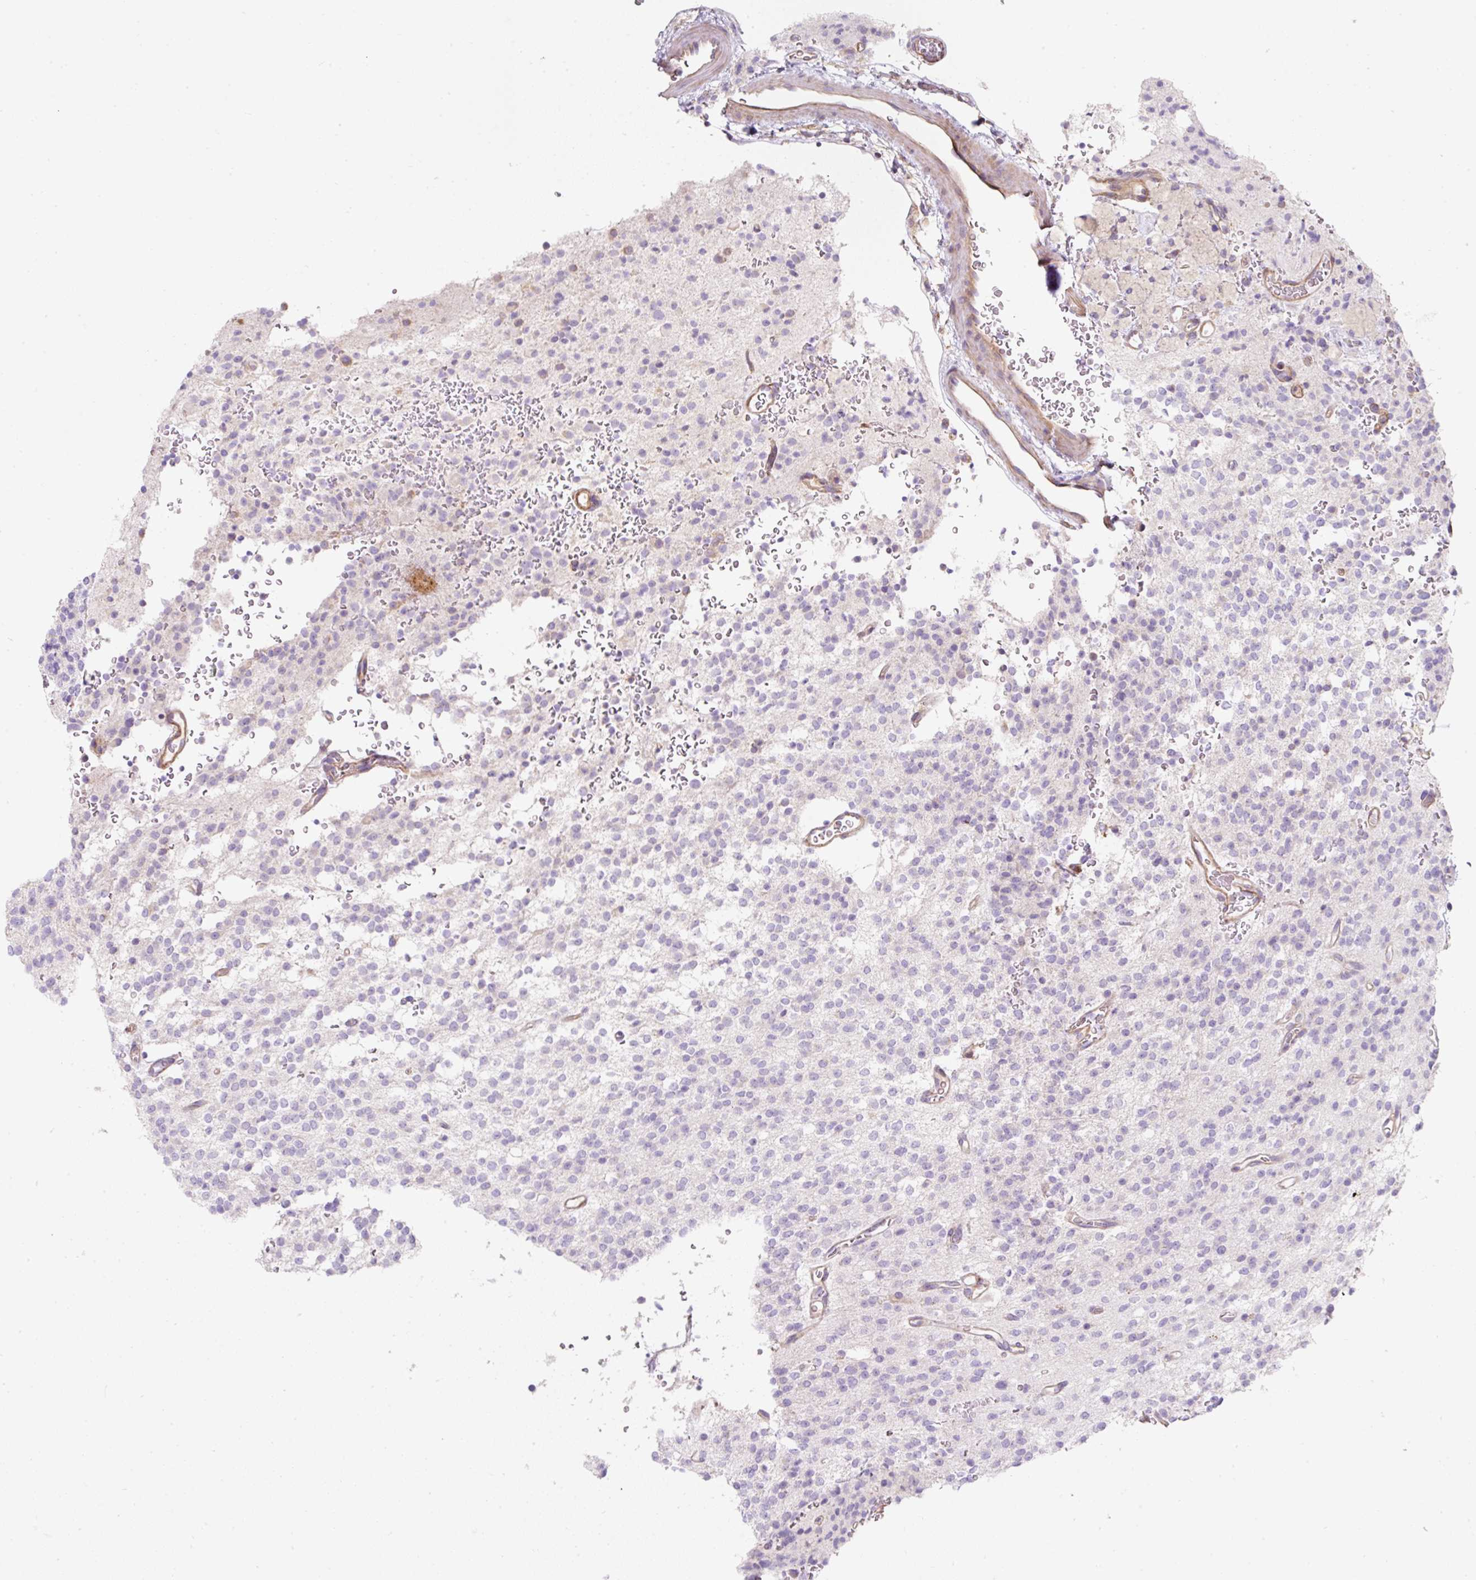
{"staining": {"intensity": "negative", "quantity": "none", "location": "none"}, "tissue": "glioma", "cell_type": "Tumor cells", "image_type": "cancer", "snomed": [{"axis": "morphology", "description": "Glioma, malignant, High grade"}, {"axis": "topography", "description": "Brain"}], "caption": "IHC histopathology image of human glioma stained for a protein (brown), which exhibits no positivity in tumor cells. (Brightfield microscopy of DAB (3,3'-diaminobenzidine) immunohistochemistry at high magnification).", "gene": "ERAP2", "patient": {"sex": "male", "age": 34}}